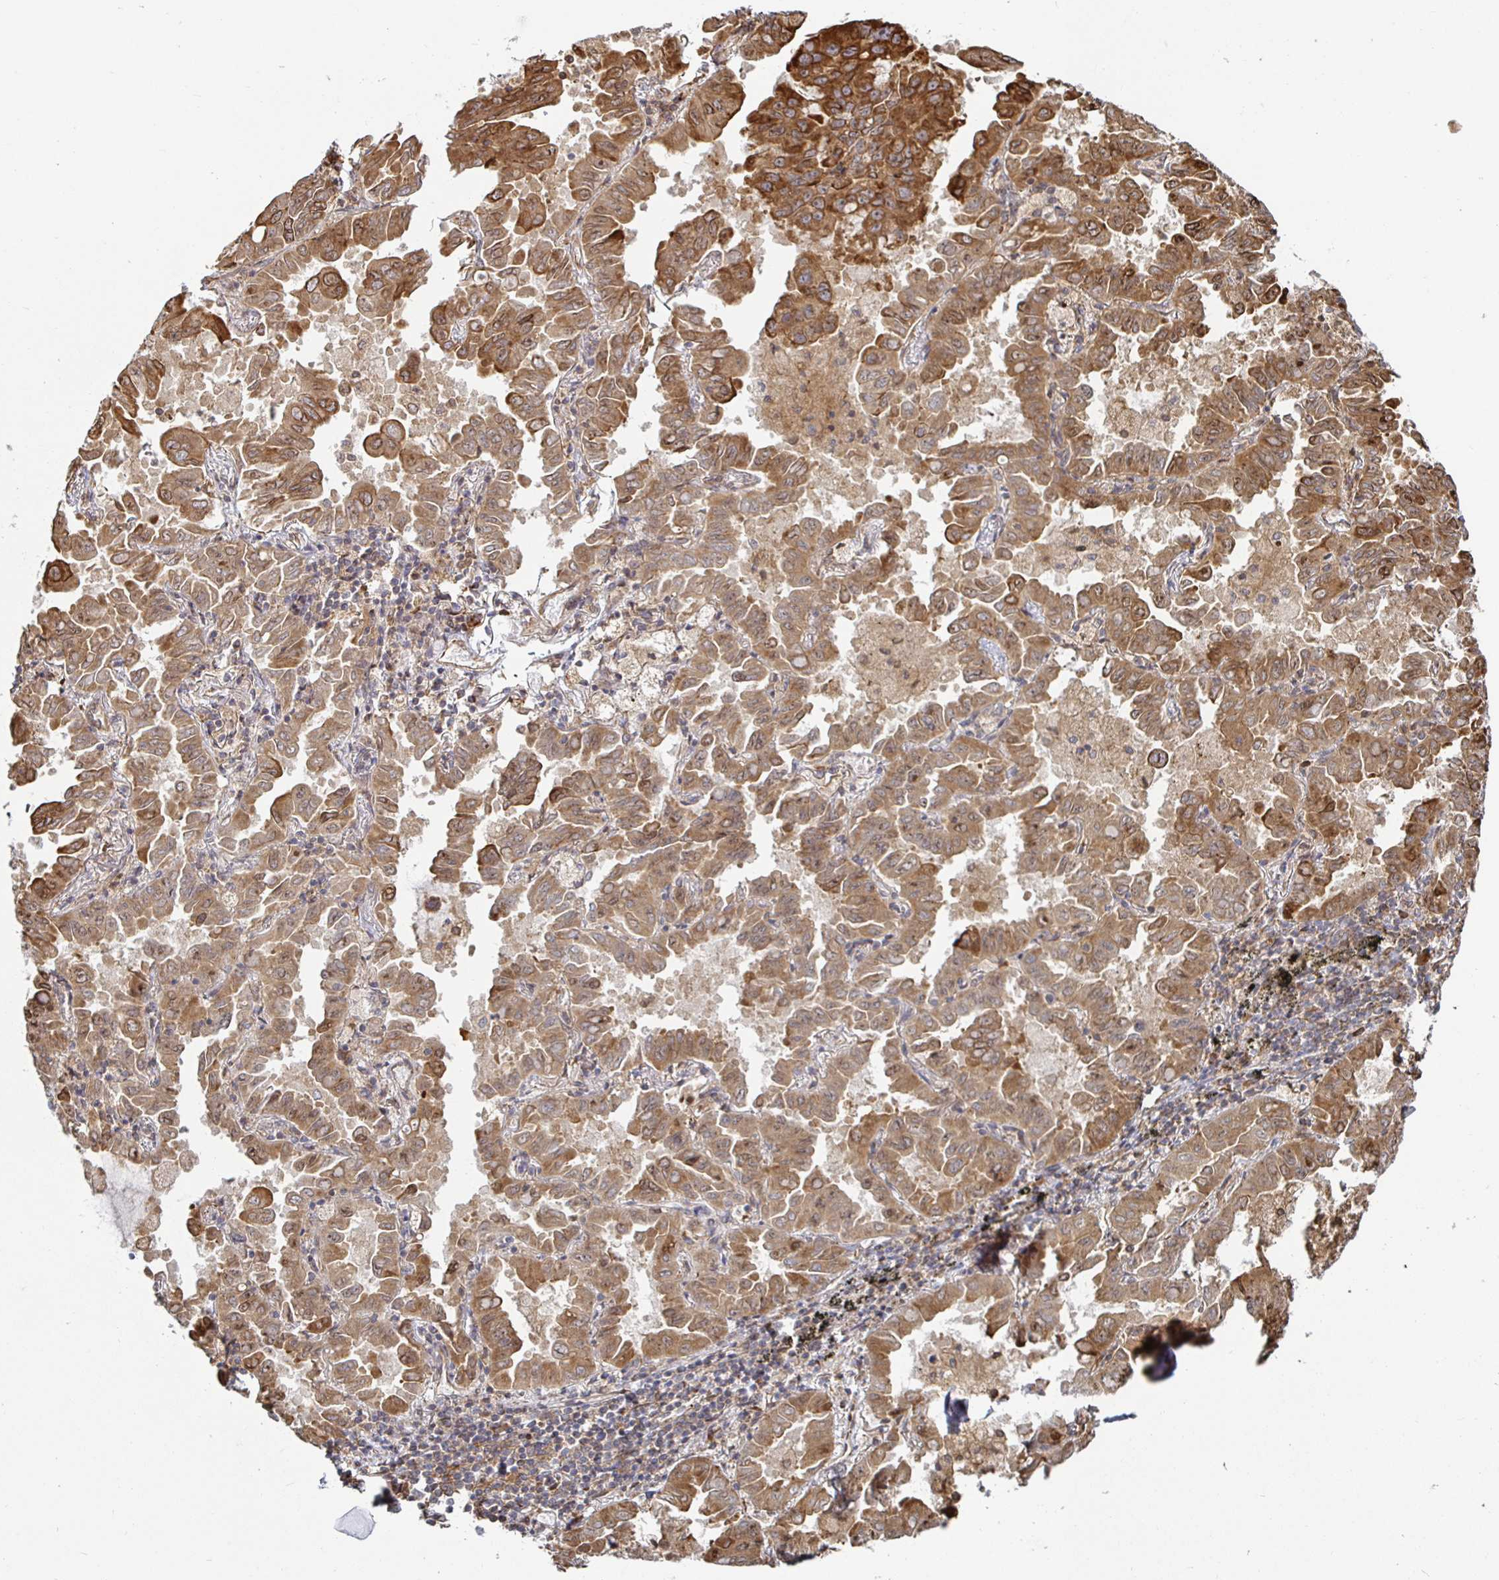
{"staining": {"intensity": "moderate", "quantity": ">75%", "location": "cytoplasmic/membranous"}, "tissue": "lung cancer", "cell_type": "Tumor cells", "image_type": "cancer", "snomed": [{"axis": "morphology", "description": "Adenocarcinoma, NOS"}, {"axis": "topography", "description": "Lung"}], "caption": "Lung adenocarcinoma stained for a protein (brown) demonstrates moderate cytoplasmic/membranous positive positivity in about >75% of tumor cells.", "gene": "STRAP", "patient": {"sex": "male", "age": 64}}